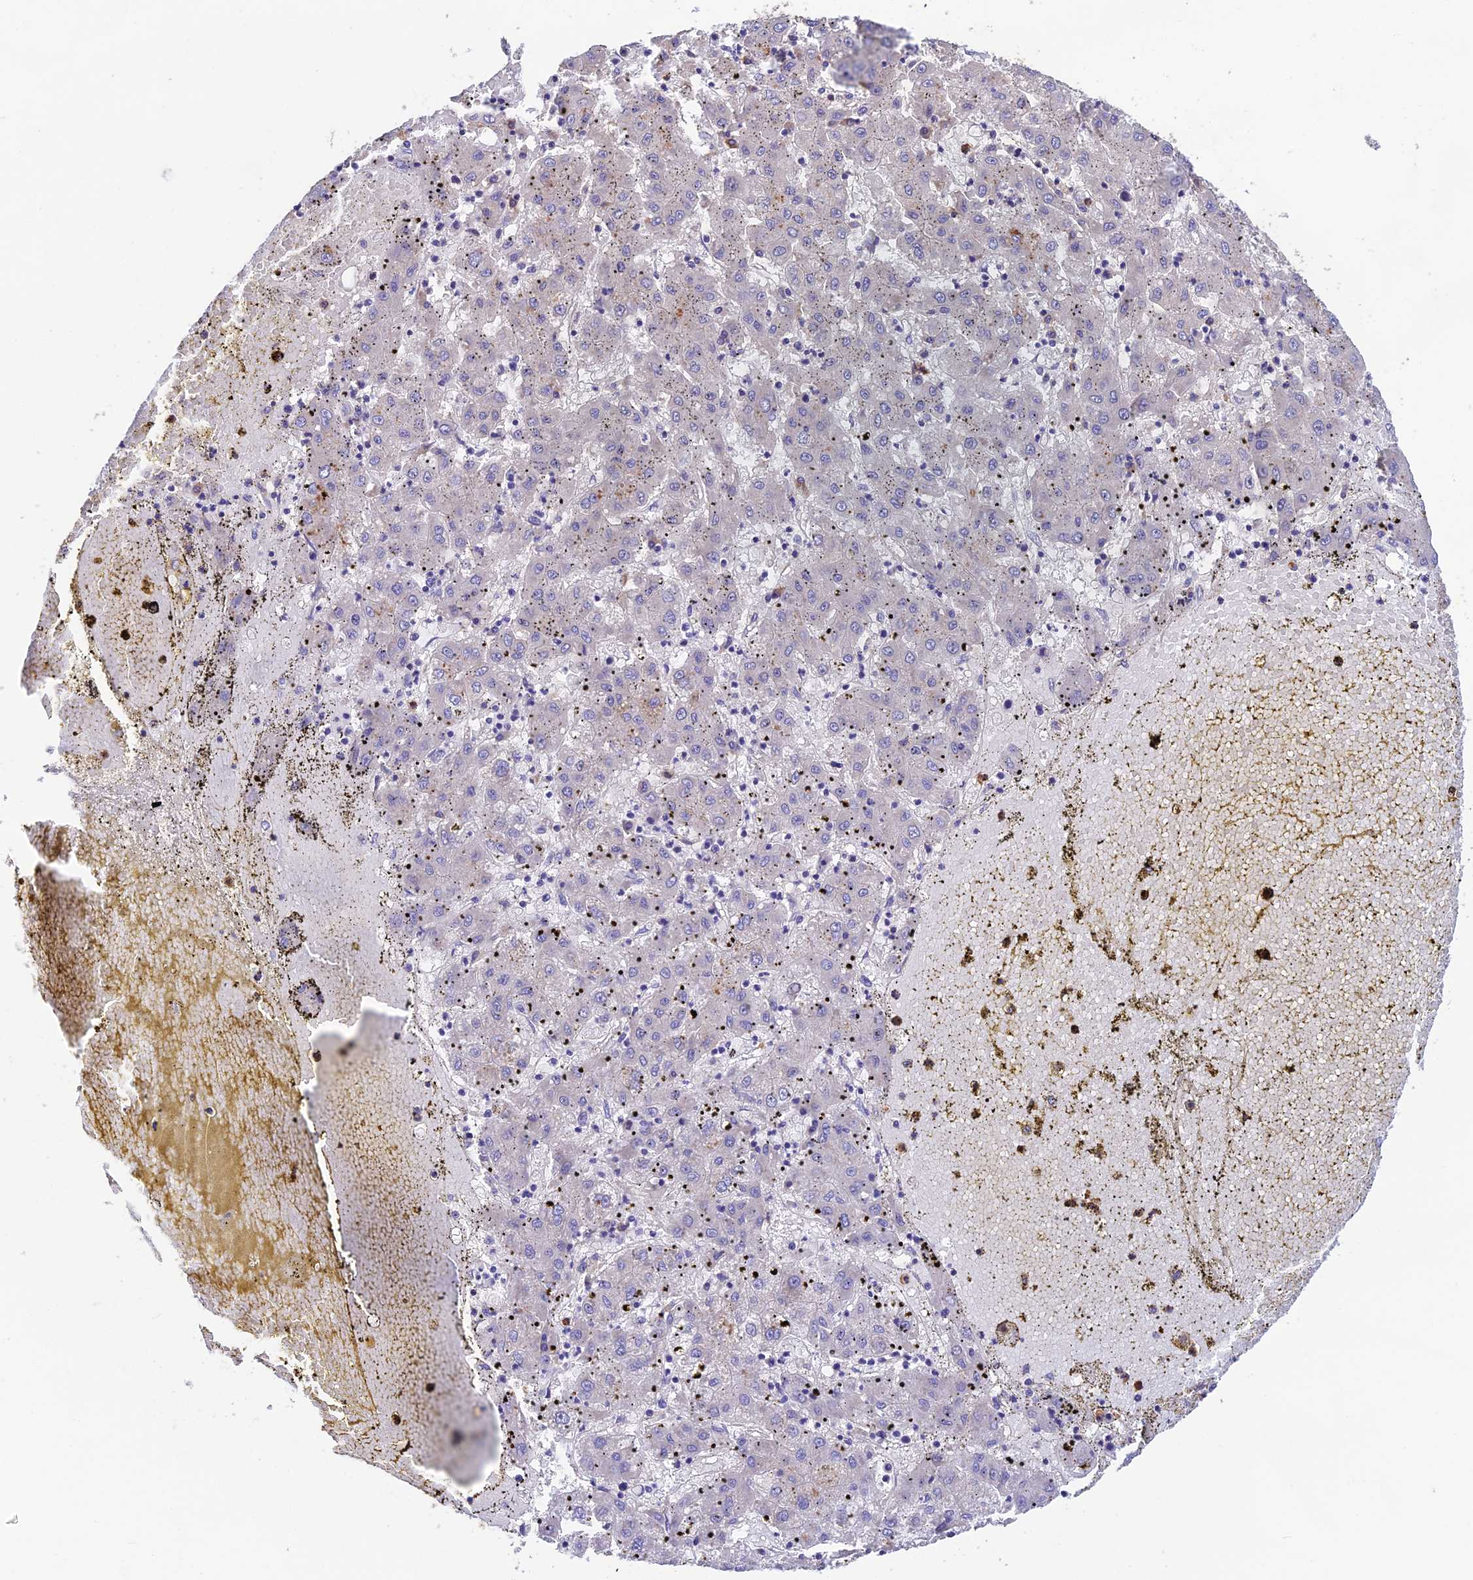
{"staining": {"intensity": "negative", "quantity": "none", "location": "none"}, "tissue": "liver cancer", "cell_type": "Tumor cells", "image_type": "cancer", "snomed": [{"axis": "morphology", "description": "Carcinoma, Hepatocellular, NOS"}, {"axis": "topography", "description": "Liver"}], "caption": "Immunohistochemical staining of liver cancer (hepatocellular carcinoma) exhibits no significant expression in tumor cells.", "gene": "EMC3", "patient": {"sex": "male", "age": 72}}